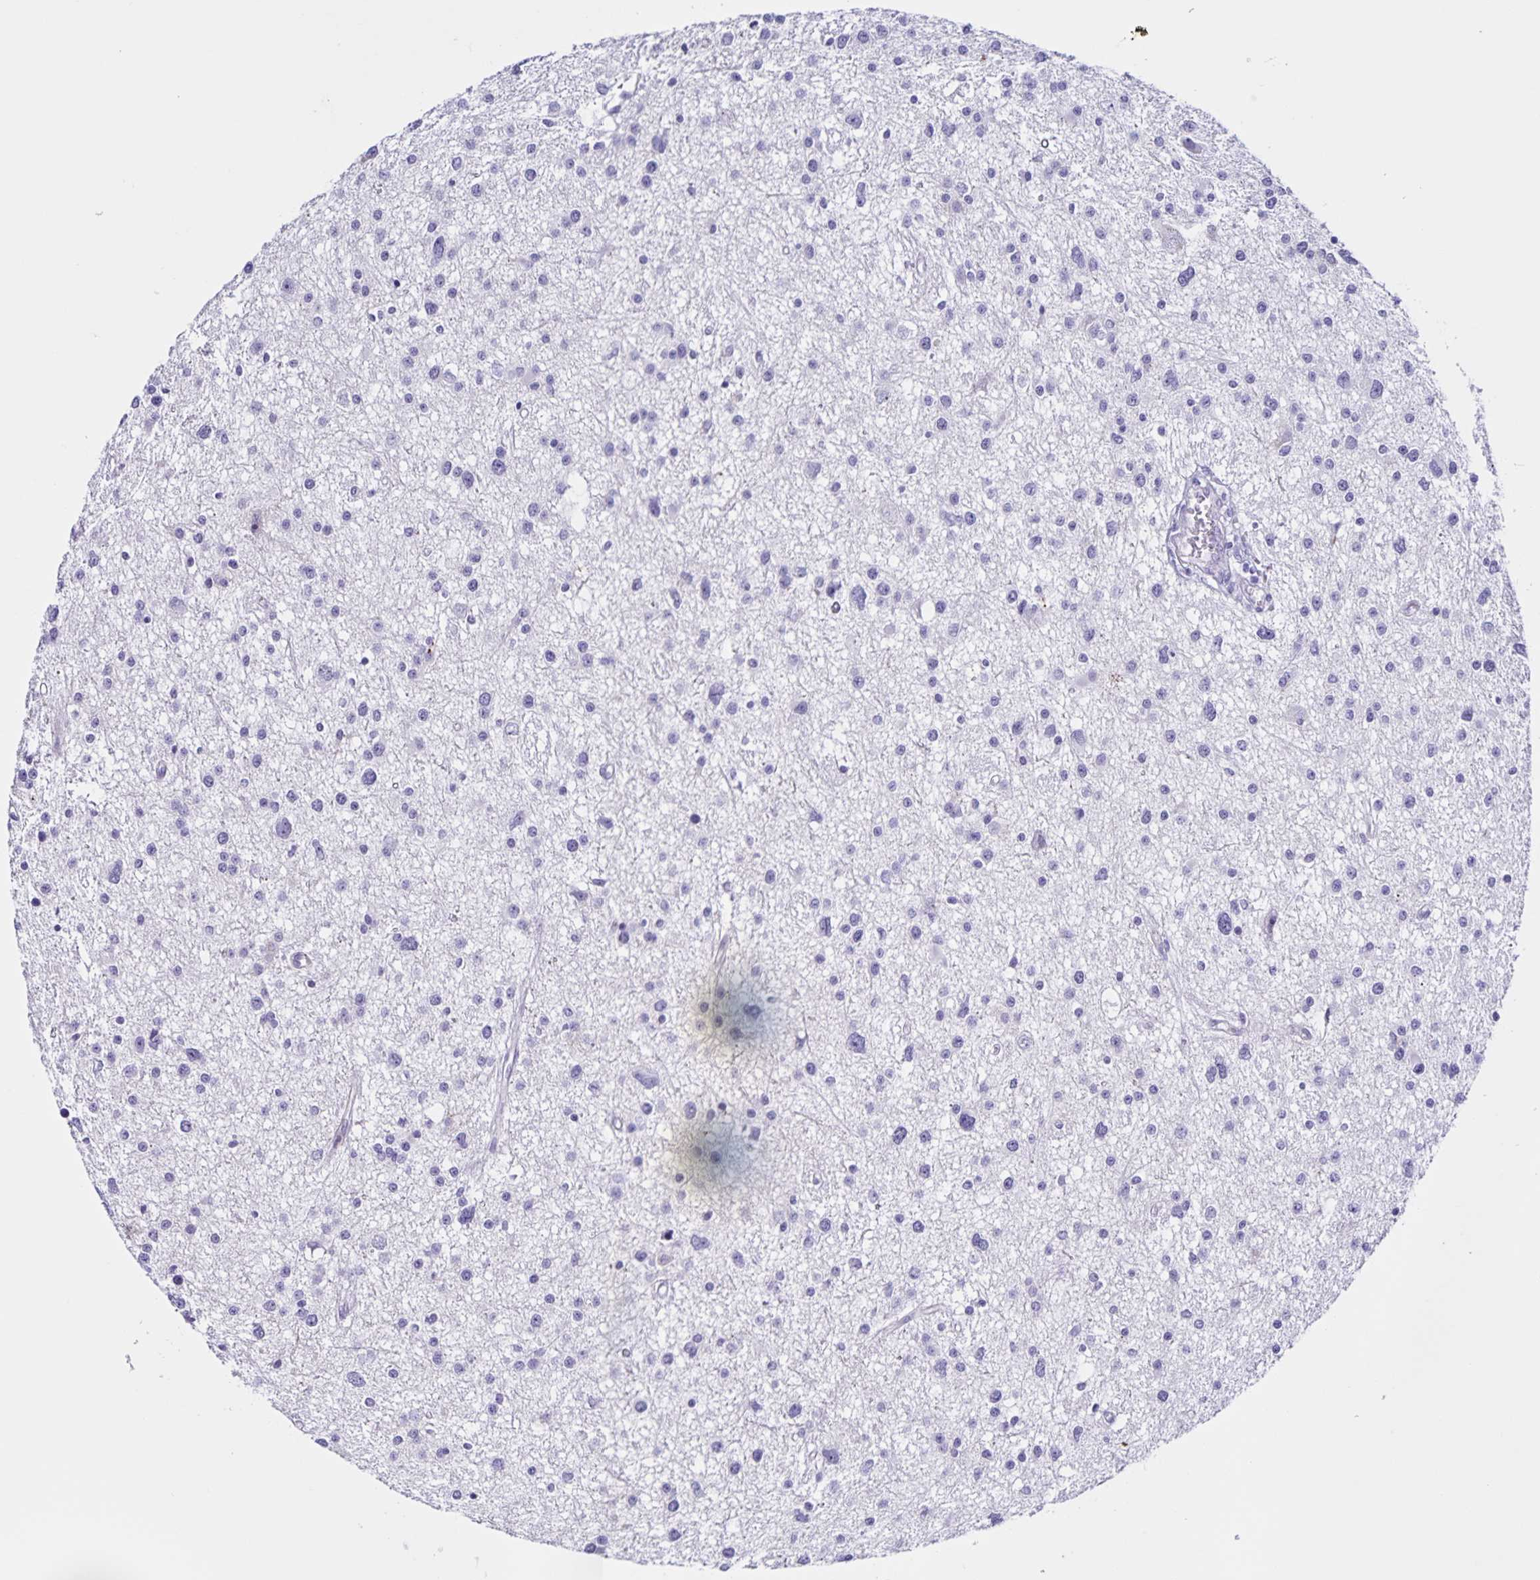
{"staining": {"intensity": "negative", "quantity": "none", "location": "none"}, "tissue": "glioma", "cell_type": "Tumor cells", "image_type": "cancer", "snomed": [{"axis": "morphology", "description": "Glioma, malignant, High grade"}, {"axis": "topography", "description": "Brain"}], "caption": "Tumor cells are negative for protein expression in human glioma.", "gene": "FAM170A", "patient": {"sex": "male", "age": 54}}